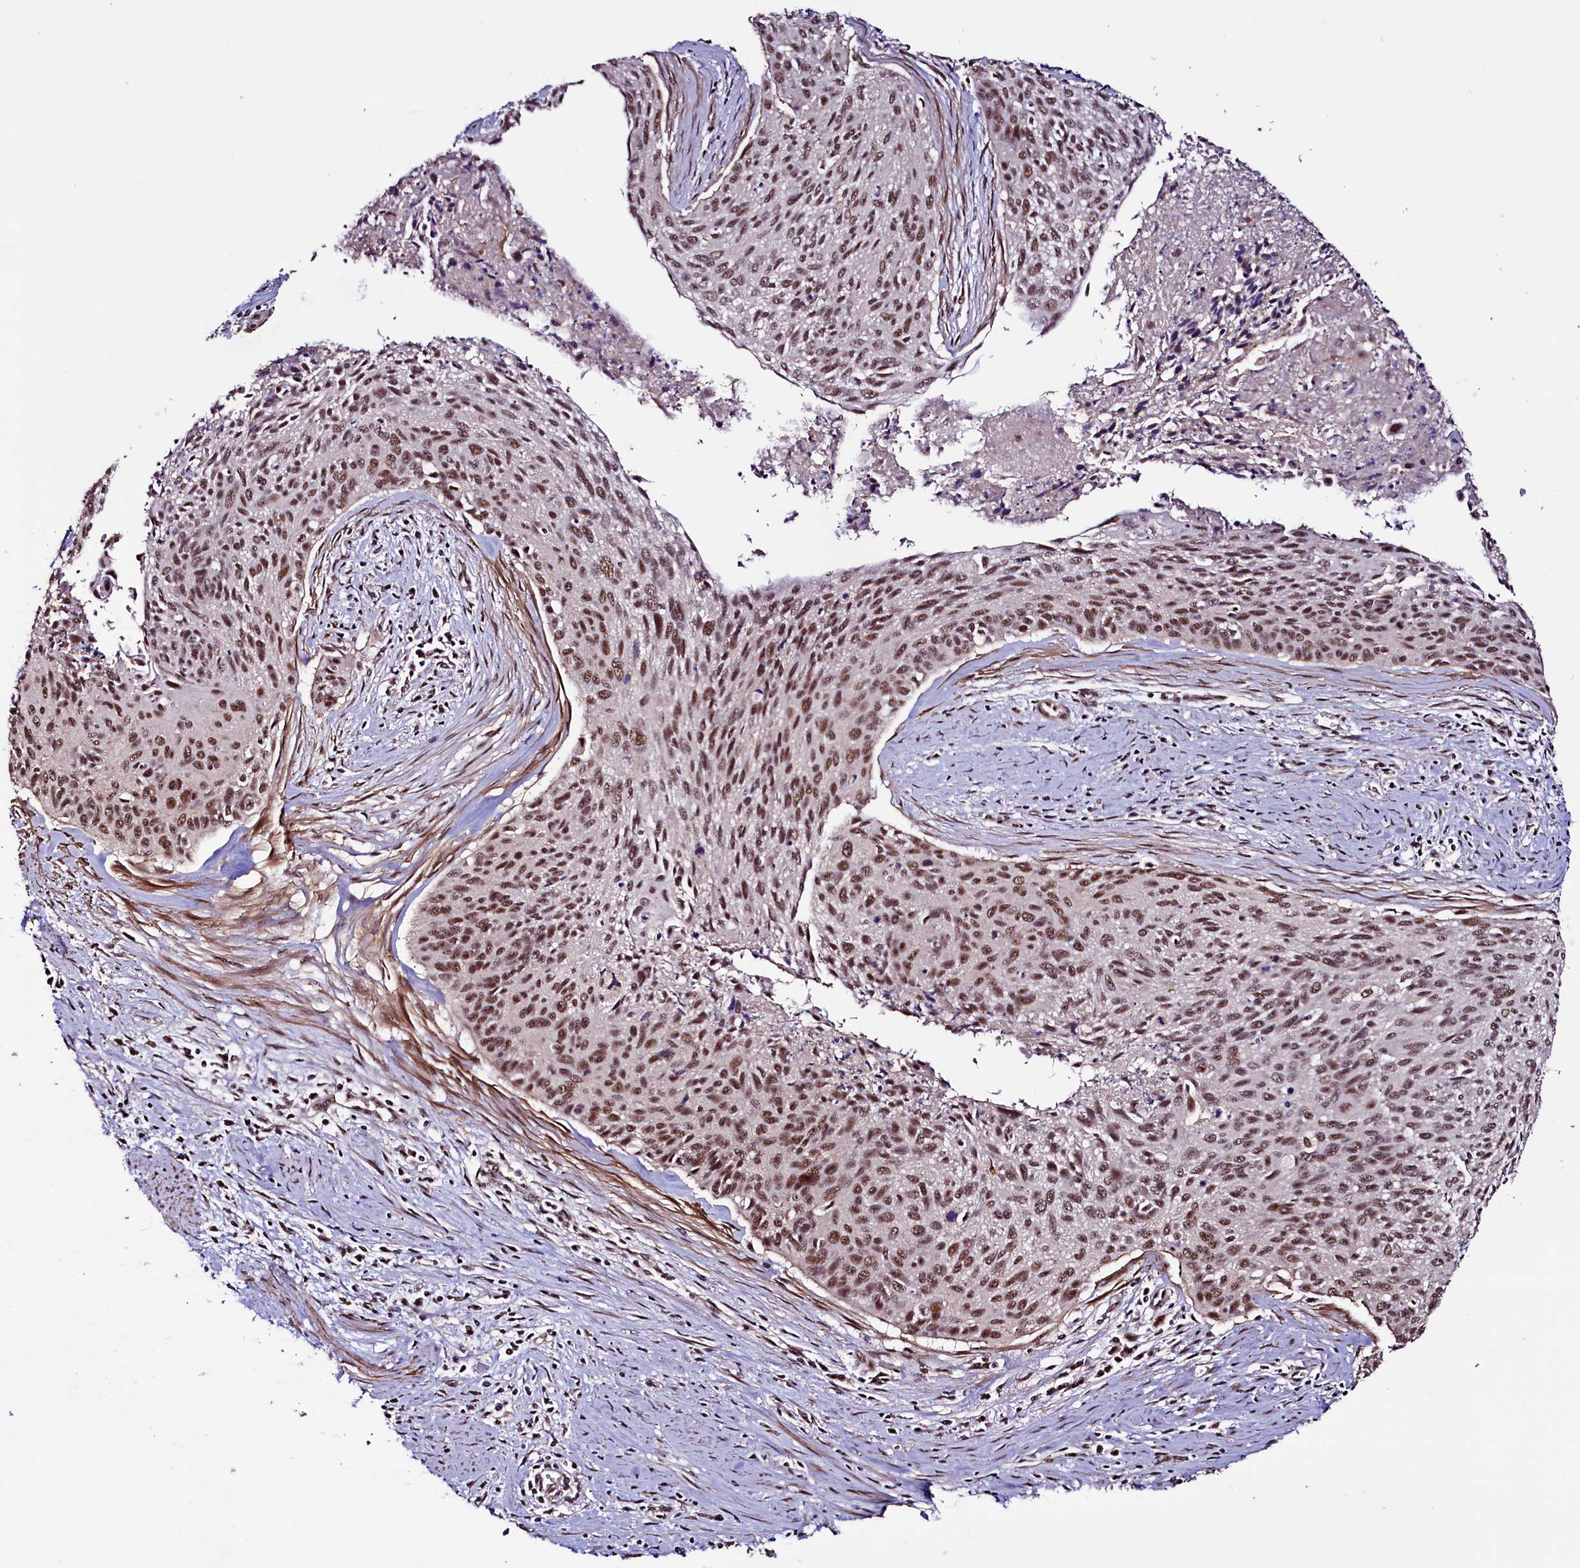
{"staining": {"intensity": "moderate", "quantity": ">75%", "location": "nuclear"}, "tissue": "cervical cancer", "cell_type": "Tumor cells", "image_type": "cancer", "snomed": [{"axis": "morphology", "description": "Squamous cell carcinoma, NOS"}, {"axis": "topography", "description": "Cervix"}], "caption": "IHC of cervical cancer shows medium levels of moderate nuclear expression in approximately >75% of tumor cells. The staining was performed using DAB, with brown indicating positive protein expression. Nuclei are stained blue with hematoxylin.", "gene": "SFSWAP", "patient": {"sex": "female", "age": 55}}